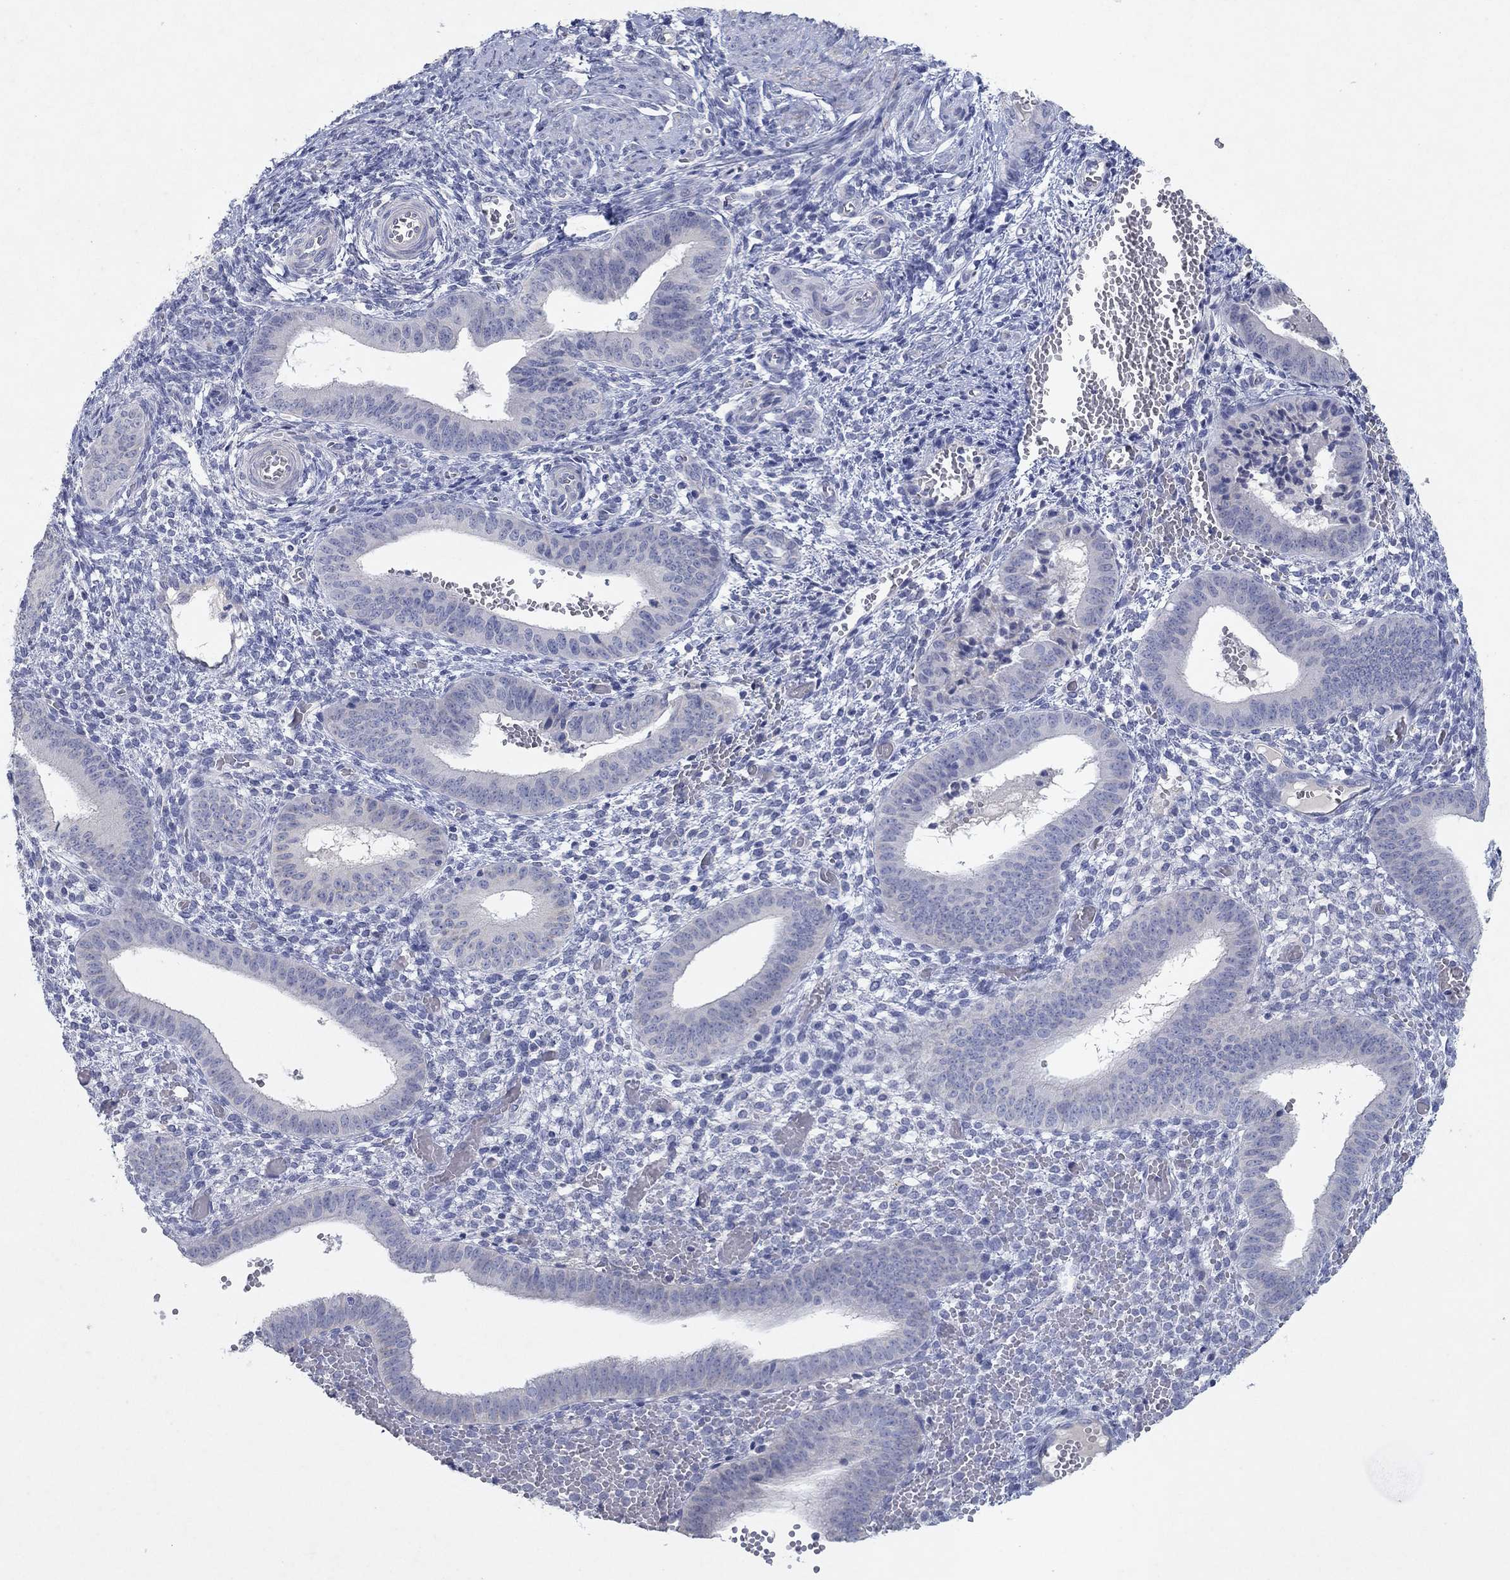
{"staining": {"intensity": "negative", "quantity": "none", "location": "none"}, "tissue": "endometrium", "cell_type": "Cells in endometrial stroma", "image_type": "normal", "snomed": [{"axis": "morphology", "description": "Normal tissue, NOS"}, {"axis": "topography", "description": "Endometrium"}], "caption": "Benign endometrium was stained to show a protein in brown. There is no significant expression in cells in endometrial stroma. The staining was performed using DAB (3,3'-diaminobenzidine) to visualize the protein expression in brown, while the nuclei were stained in blue with hematoxylin (Magnification: 20x).", "gene": "KRT40", "patient": {"sex": "female", "age": 42}}